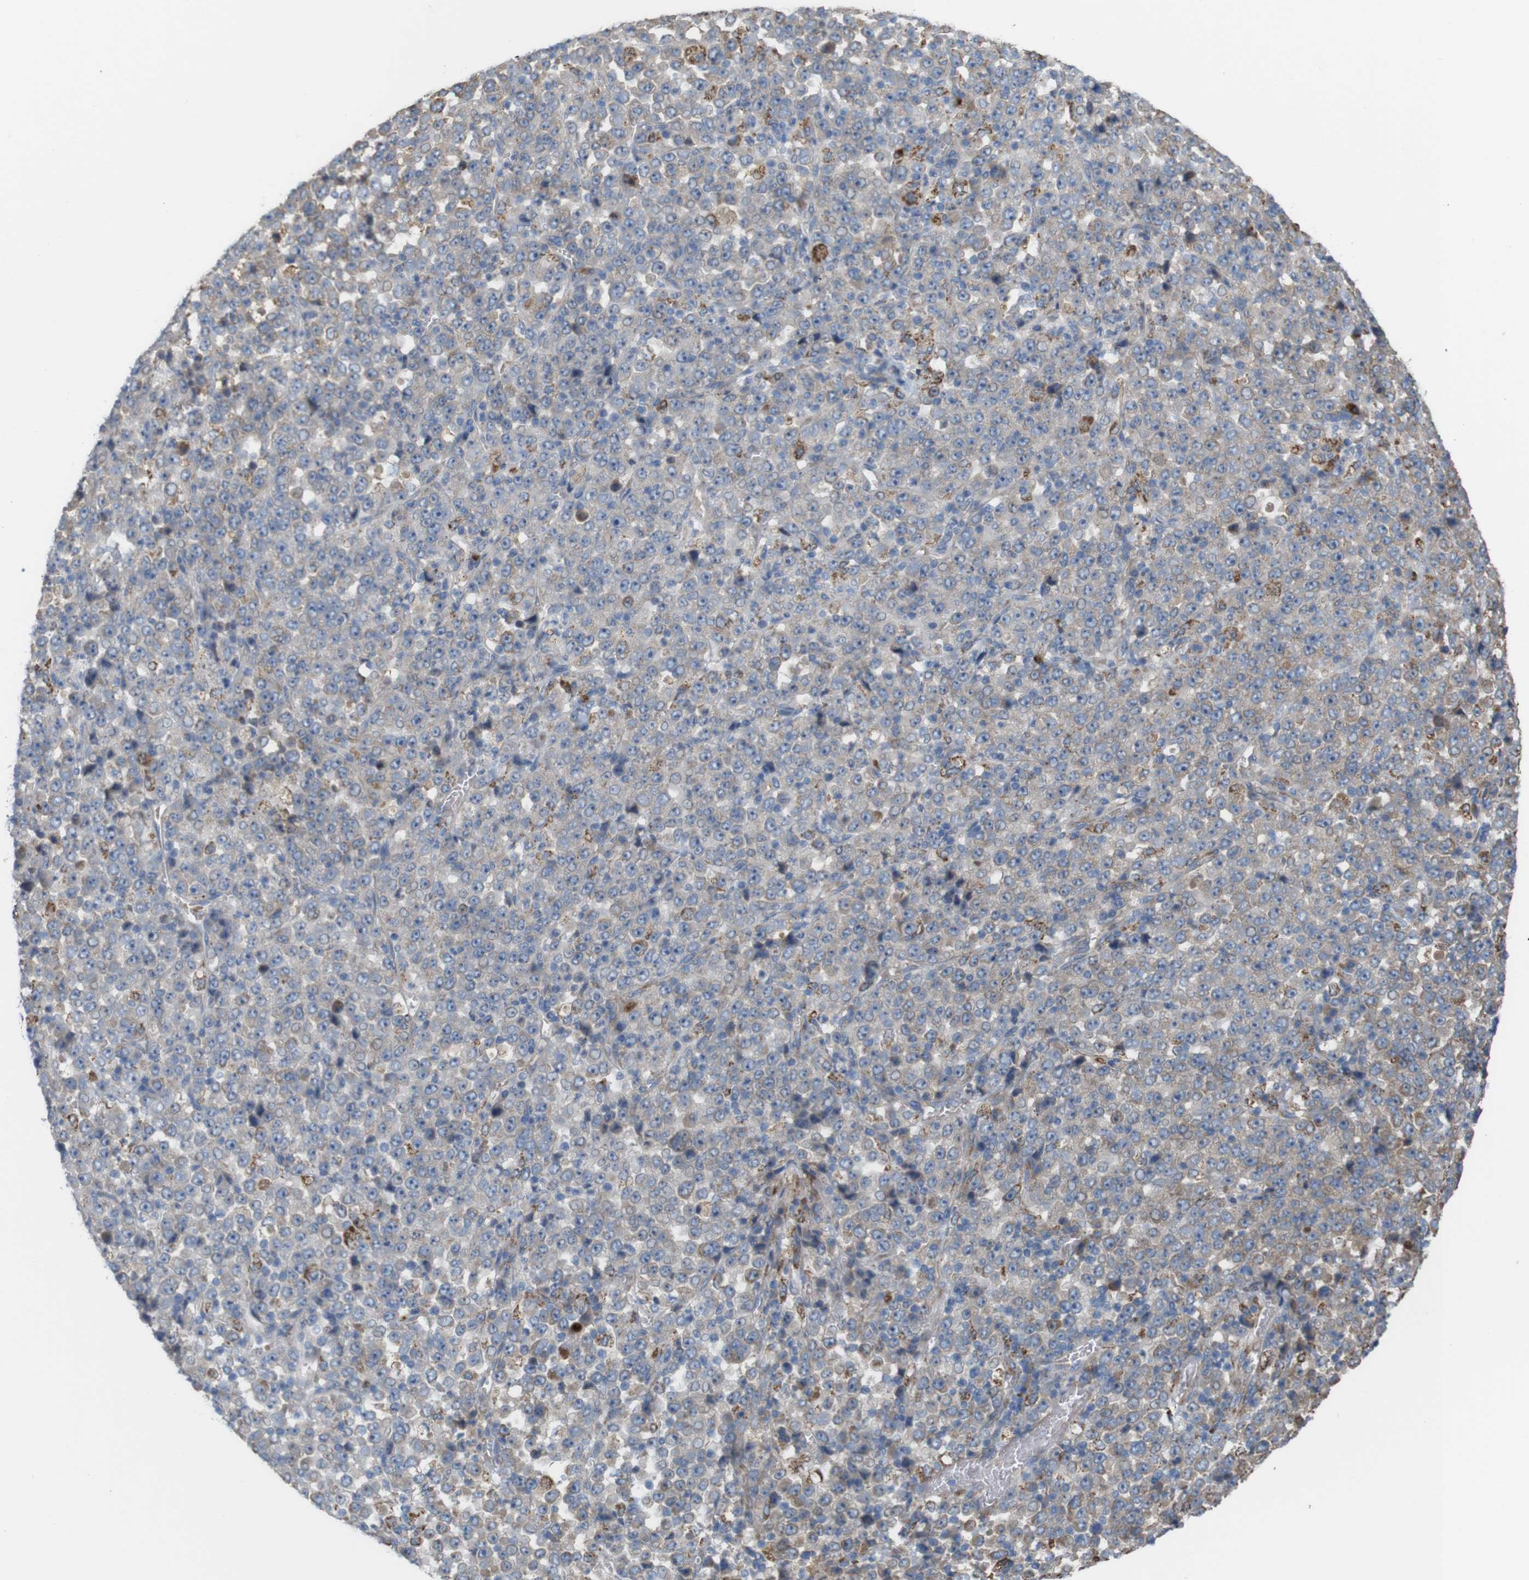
{"staining": {"intensity": "strong", "quantity": "<25%", "location": "cytoplasmic/membranous"}, "tissue": "stomach cancer", "cell_type": "Tumor cells", "image_type": "cancer", "snomed": [{"axis": "morphology", "description": "Normal tissue, NOS"}, {"axis": "morphology", "description": "Adenocarcinoma, NOS"}, {"axis": "topography", "description": "Stomach, upper"}, {"axis": "topography", "description": "Stomach"}], "caption": "Adenocarcinoma (stomach) stained with a protein marker demonstrates strong staining in tumor cells.", "gene": "PTPRR", "patient": {"sex": "male", "age": 59}}